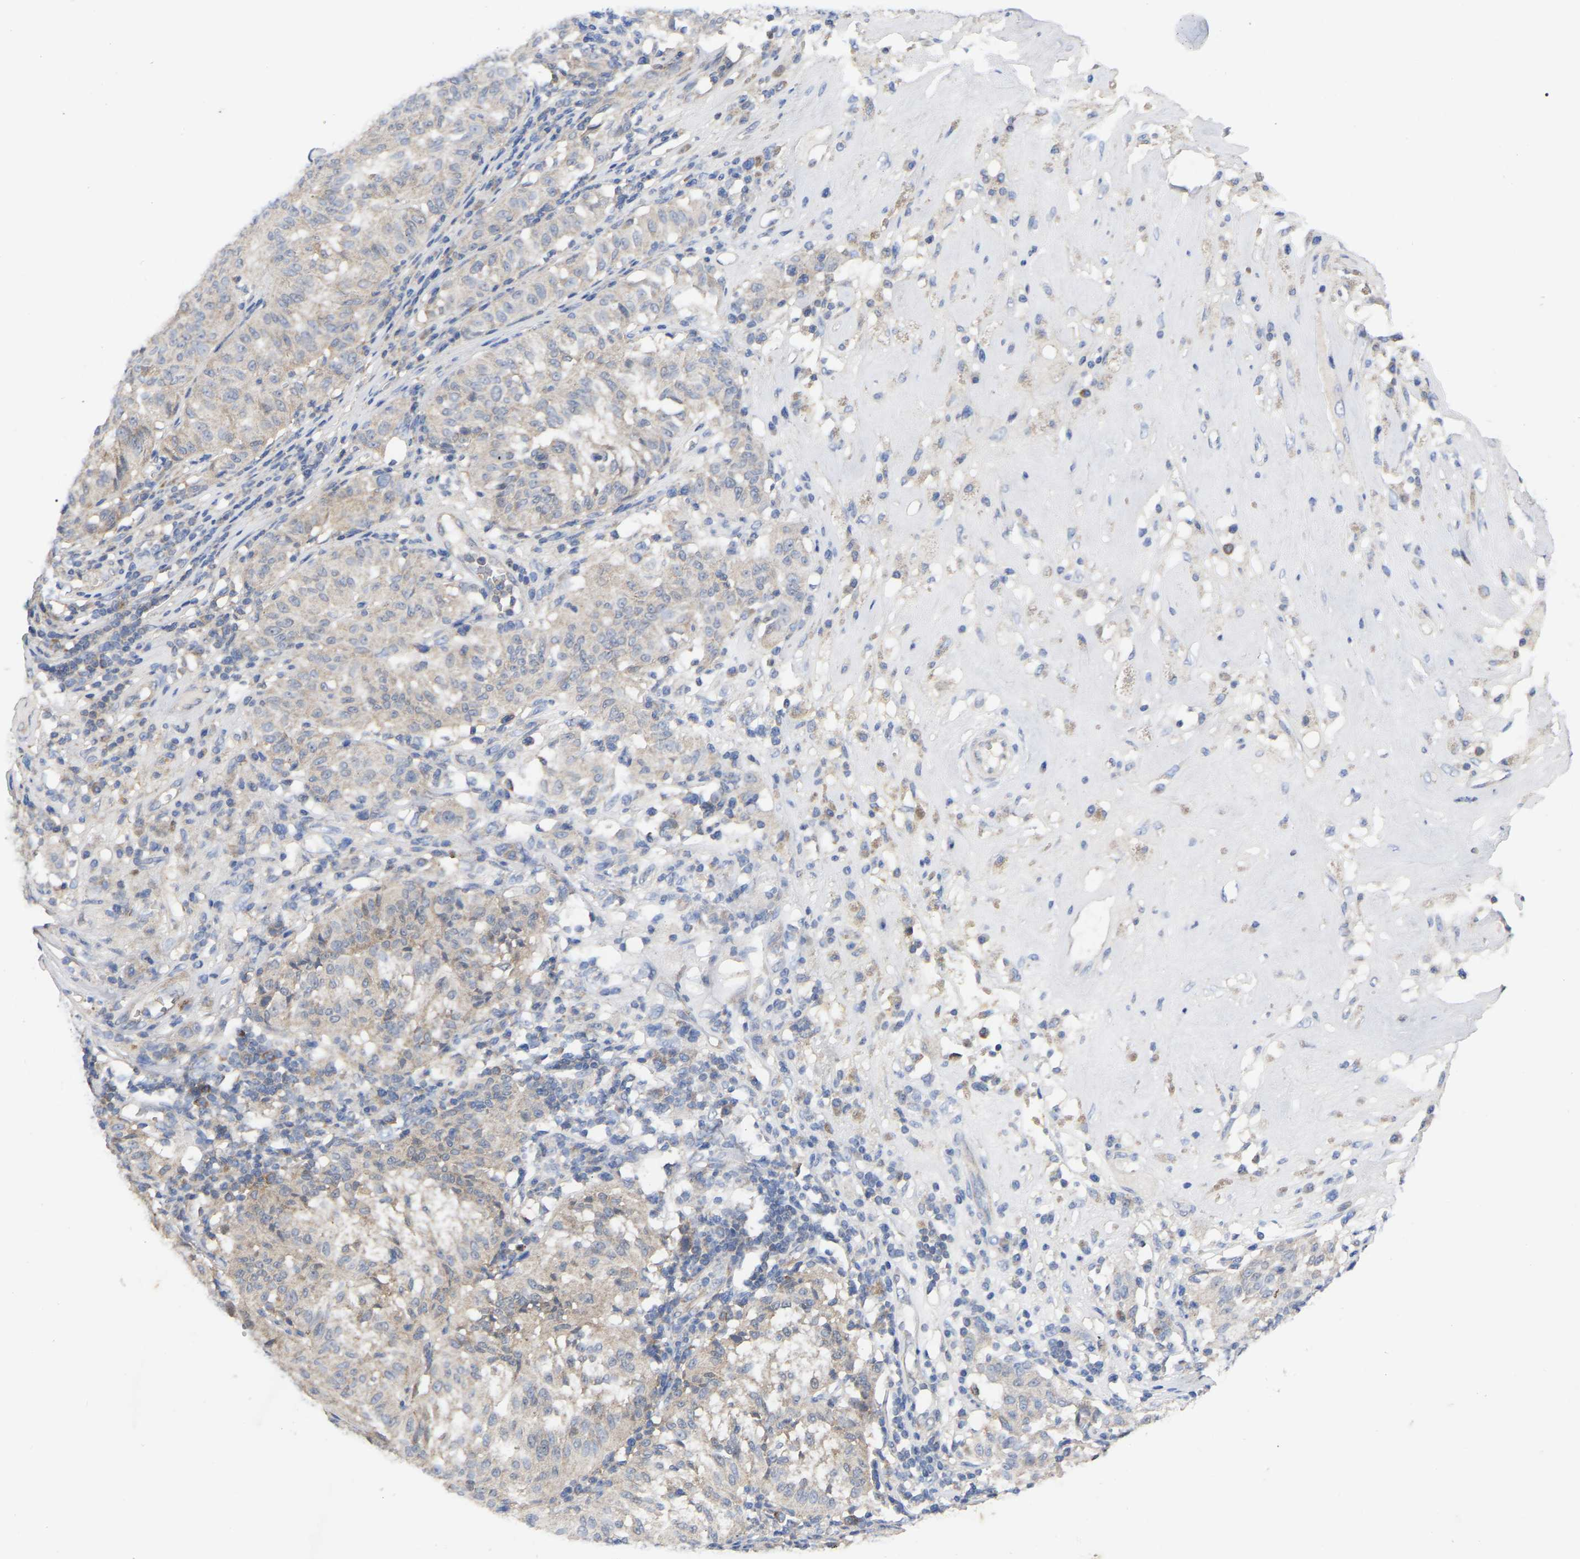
{"staining": {"intensity": "weak", "quantity": "<25%", "location": "cytoplasmic/membranous"}, "tissue": "melanoma", "cell_type": "Tumor cells", "image_type": "cancer", "snomed": [{"axis": "morphology", "description": "Malignant melanoma, NOS"}, {"axis": "topography", "description": "Skin"}], "caption": "Immunohistochemistry photomicrograph of melanoma stained for a protein (brown), which reveals no positivity in tumor cells. (Immunohistochemistry (ihc), brightfield microscopy, high magnification).", "gene": "TCP1", "patient": {"sex": "female", "age": 72}}